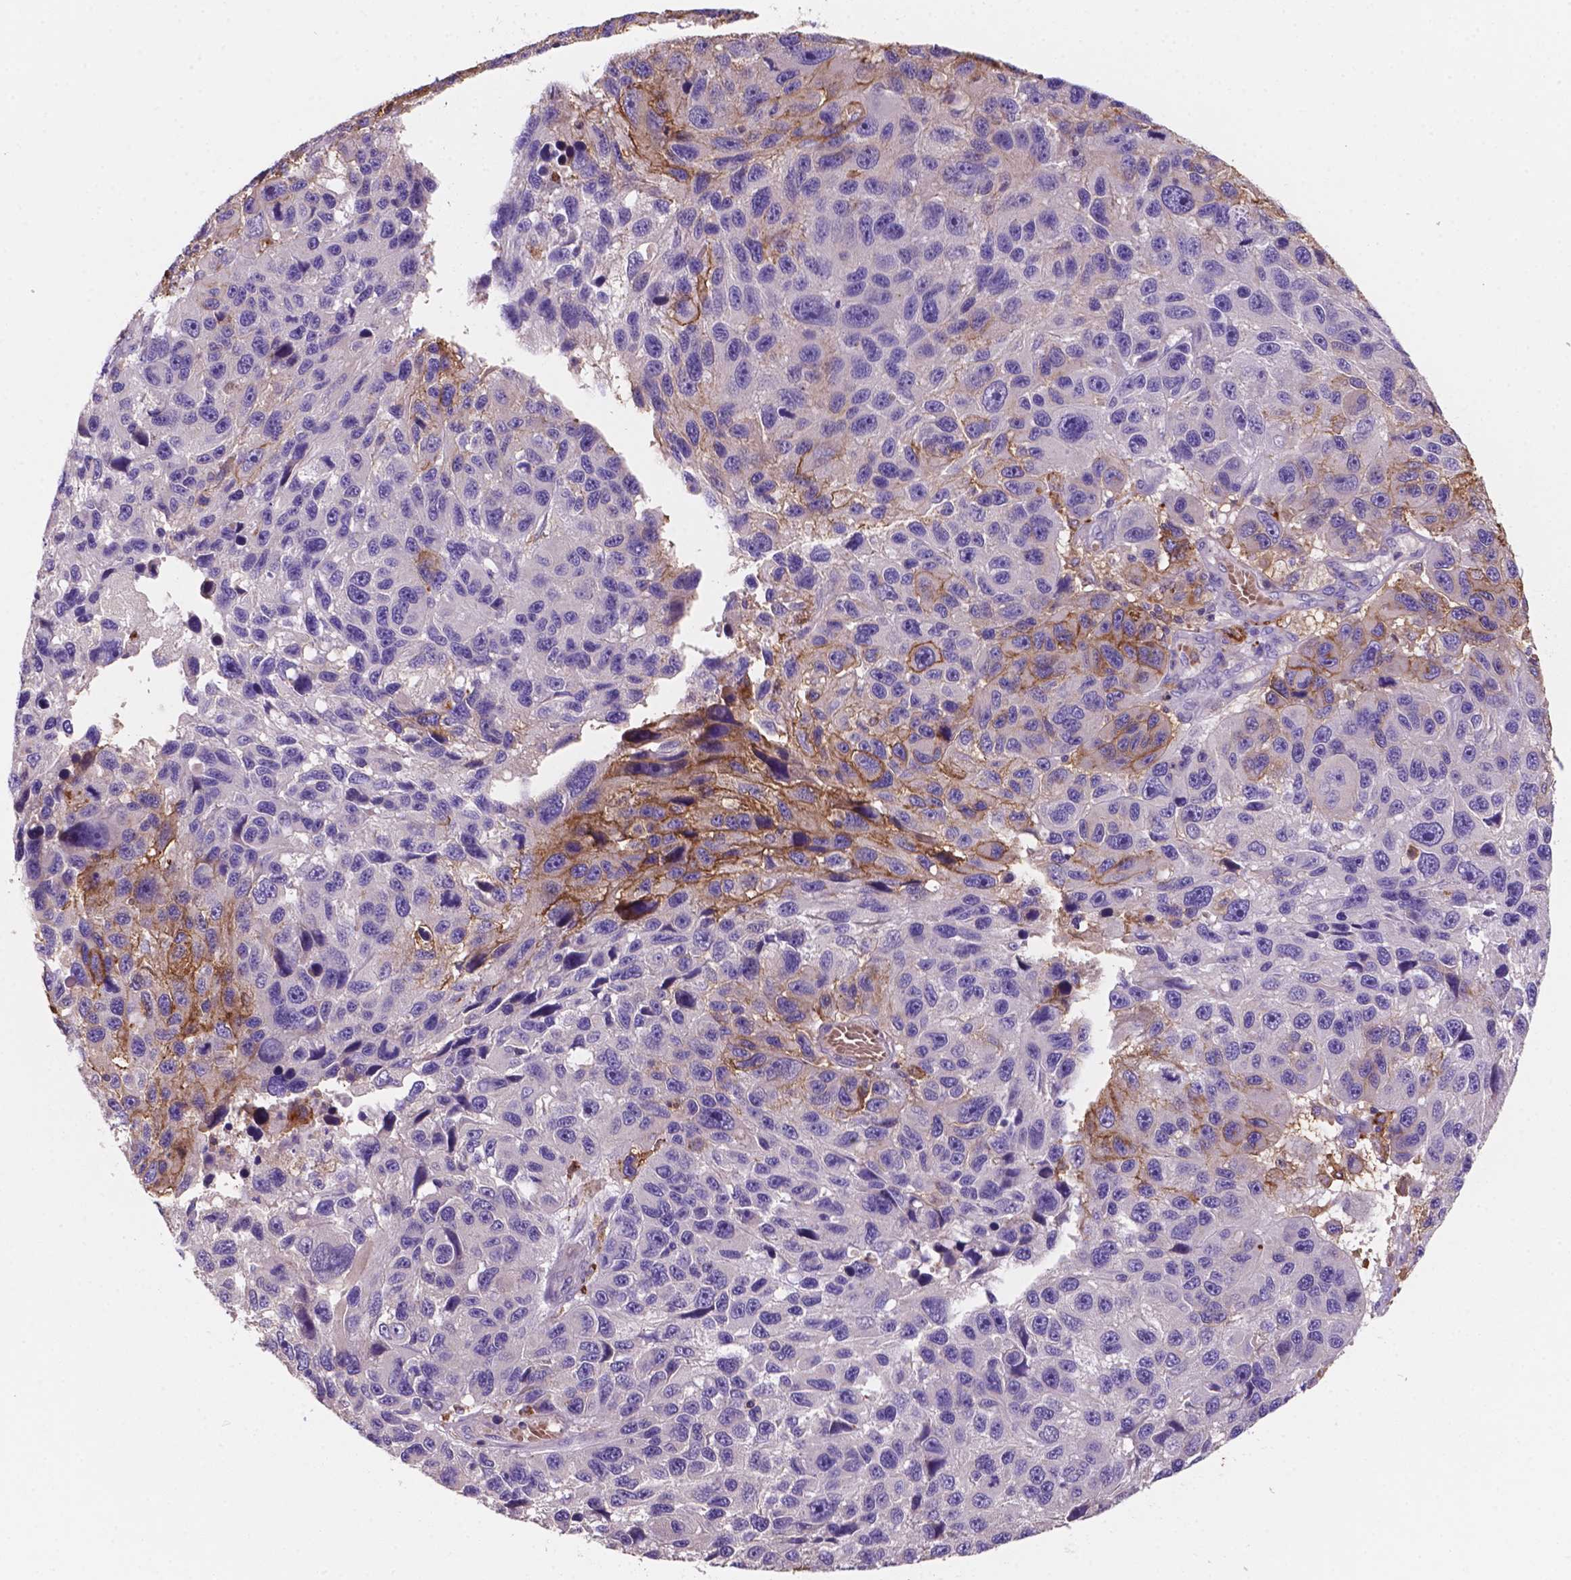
{"staining": {"intensity": "moderate", "quantity": "25%-75%", "location": "cytoplasmic/membranous"}, "tissue": "melanoma", "cell_type": "Tumor cells", "image_type": "cancer", "snomed": [{"axis": "morphology", "description": "Malignant melanoma, NOS"}, {"axis": "topography", "description": "Skin"}], "caption": "Malignant melanoma stained with a protein marker displays moderate staining in tumor cells.", "gene": "MKRN2OS", "patient": {"sex": "male", "age": 53}}